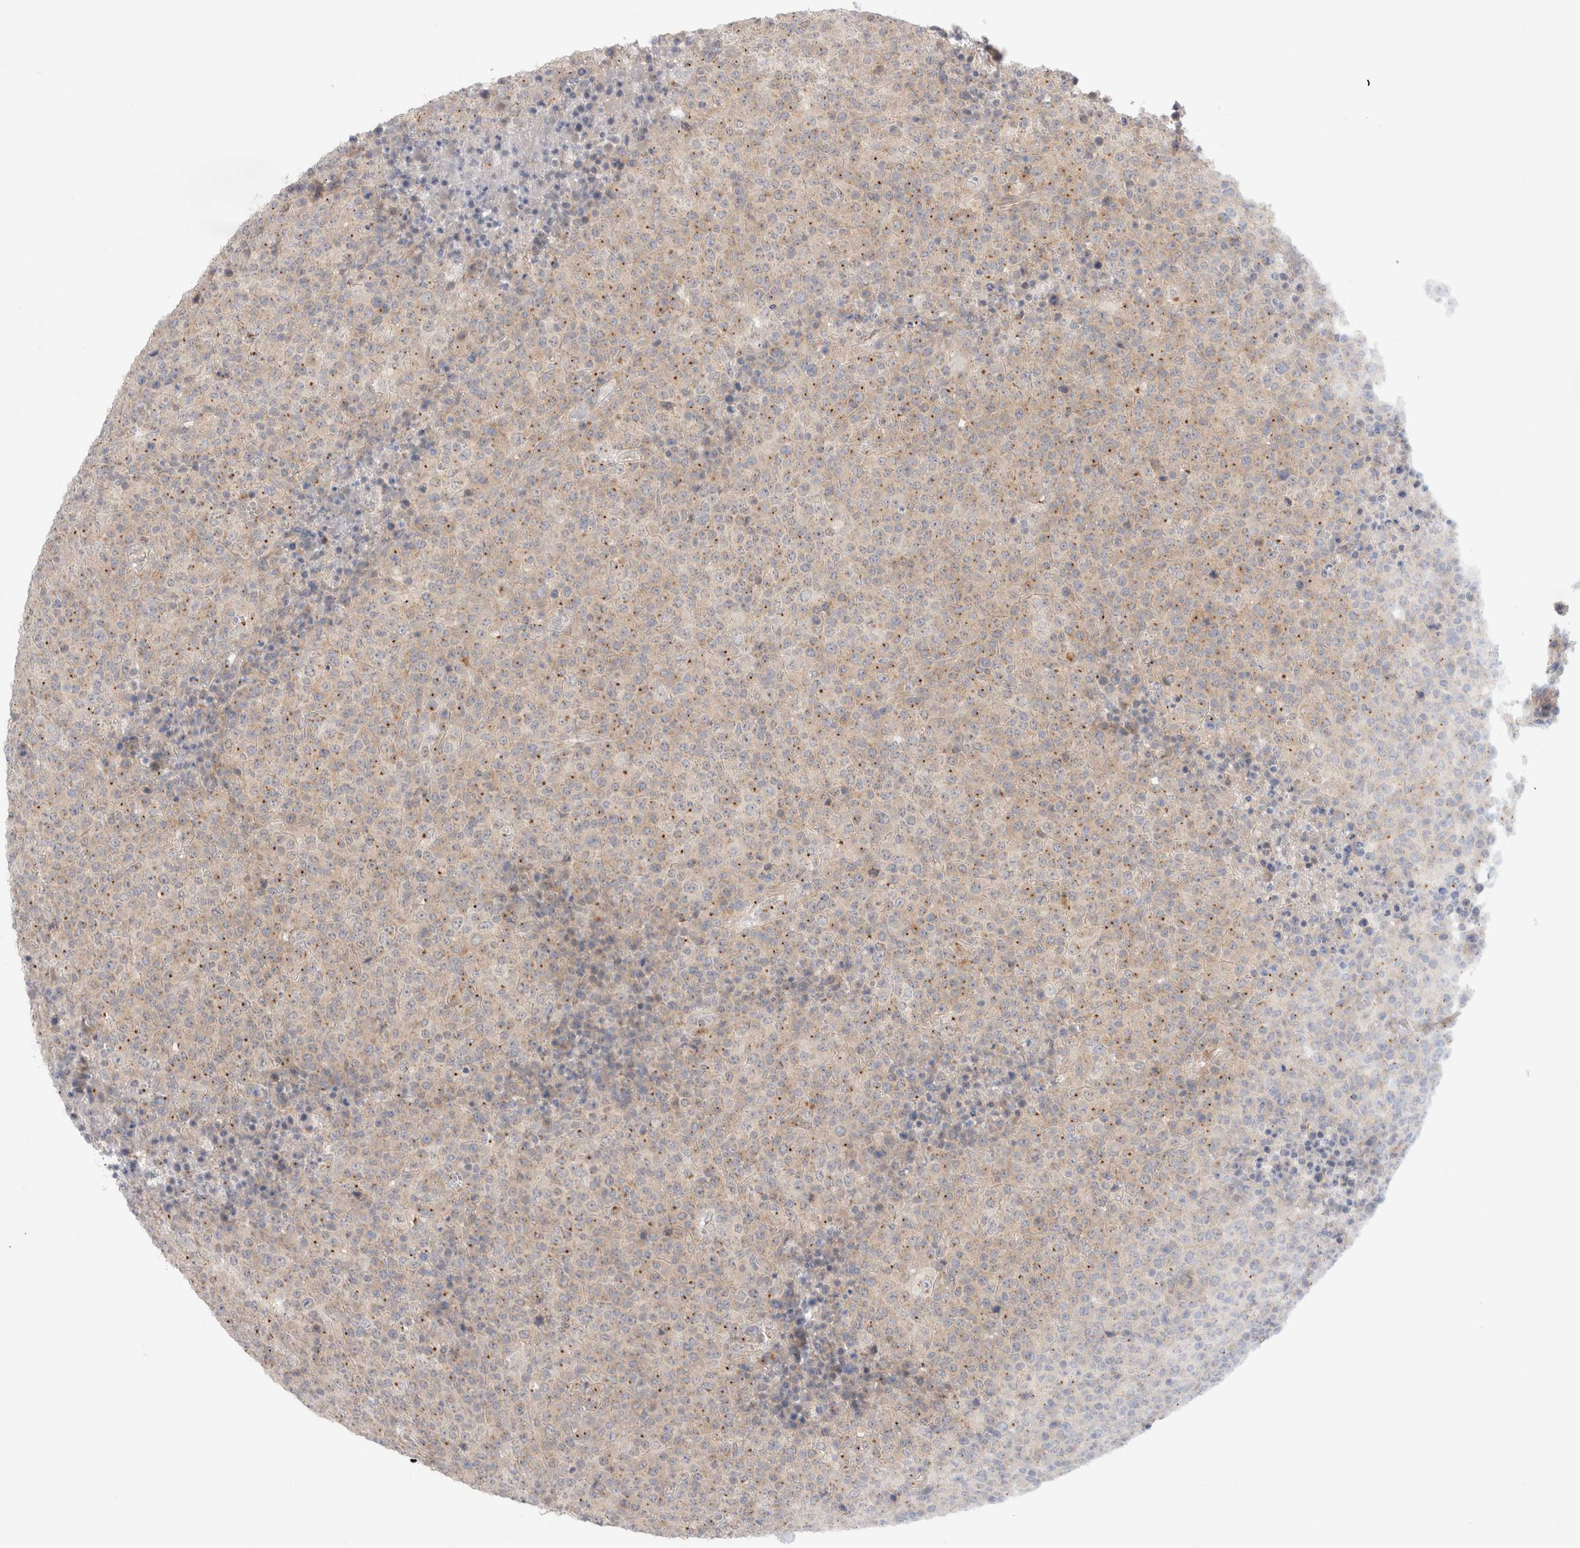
{"staining": {"intensity": "moderate", "quantity": ">75%", "location": "cytoplasmic/membranous"}, "tissue": "lymphoma", "cell_type": "Tumor cells", "image_type": "cancer", "snomed": [{"axis": "morphology", "description": "Malignant lymphoma, non-Hodgkin's type, High grade"}, {"axis": "topography", "description": "Lymph node"}], "caption": "A histopathology image showing moderate cytoplasmic/membranous positivity in about >75% of tumor cells in high-grade malignant lymphoma, non-Hodgkin's type, as visualized by brown immunohistochemical staining.", "gene": "BICD2", "patient": {"sex": "male", "age": 13}}